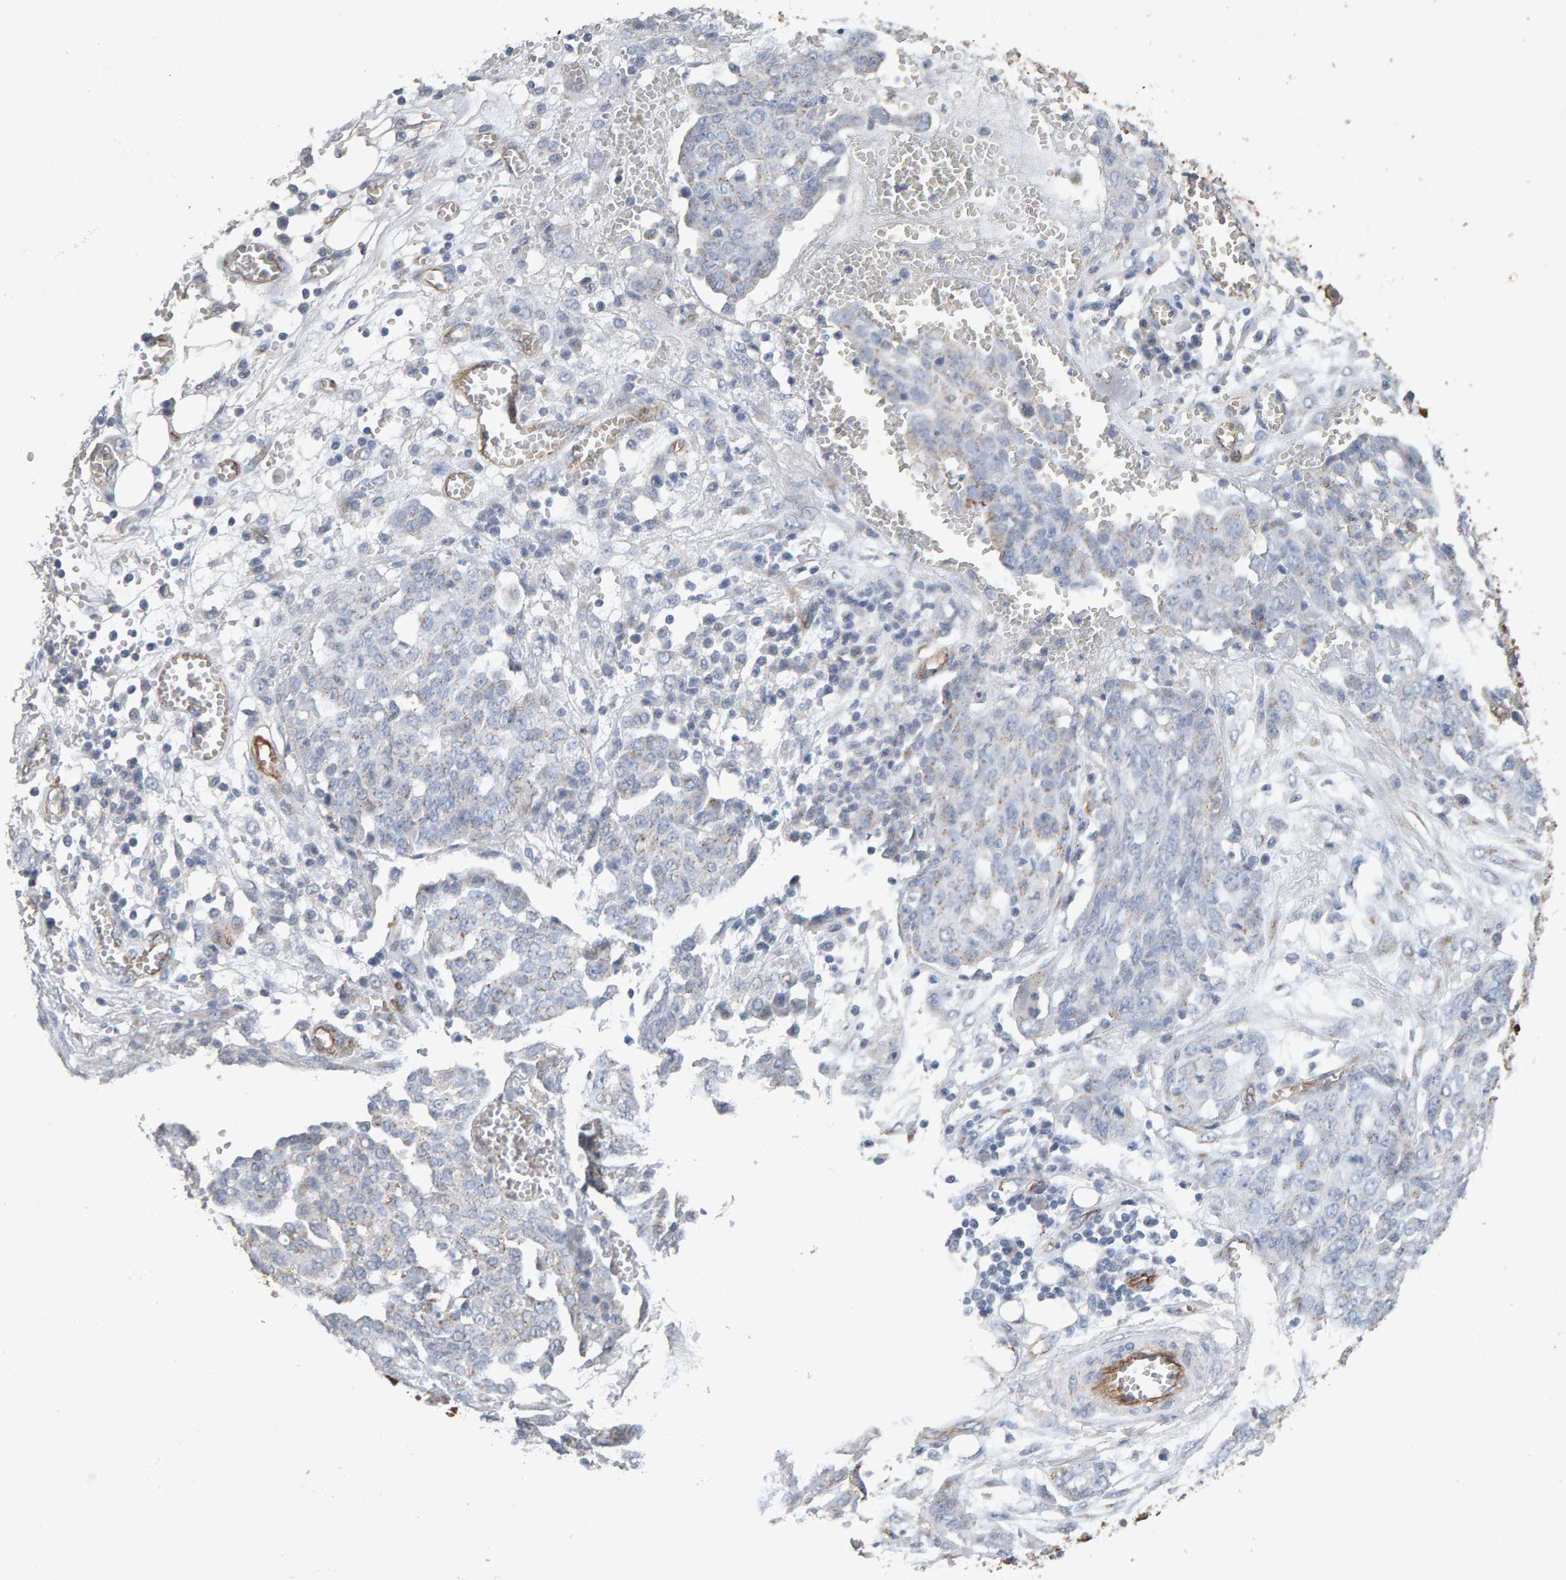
{"staining": {"intensity": "weak", "quantity": "<25%", "location": "cytoplasmic/membranous"}, "tissue": "ovarian cancer", "cell_type": "Tumor cells", "image_type": "cancer", "snomed": [{"axis": "morphology", "description": "Cystadenocarcinoma, serous, NOS"}, {"axis": "topography", "description": "Soft tissue"}, {"axis": "topography", "description": "Ovary"}], "caption": "DAB immunohistochemical staining of human serous cystadenocarcinoma (ovarian) displays no significant staining in tumor cells. (Stains: DAB immunohistochemistry with hematoxylin counter stain, Microscopy: brightfield microscopy at high magnification).", "gene": "PTPRM", "patient": {"sex": "female", "age": 57}}